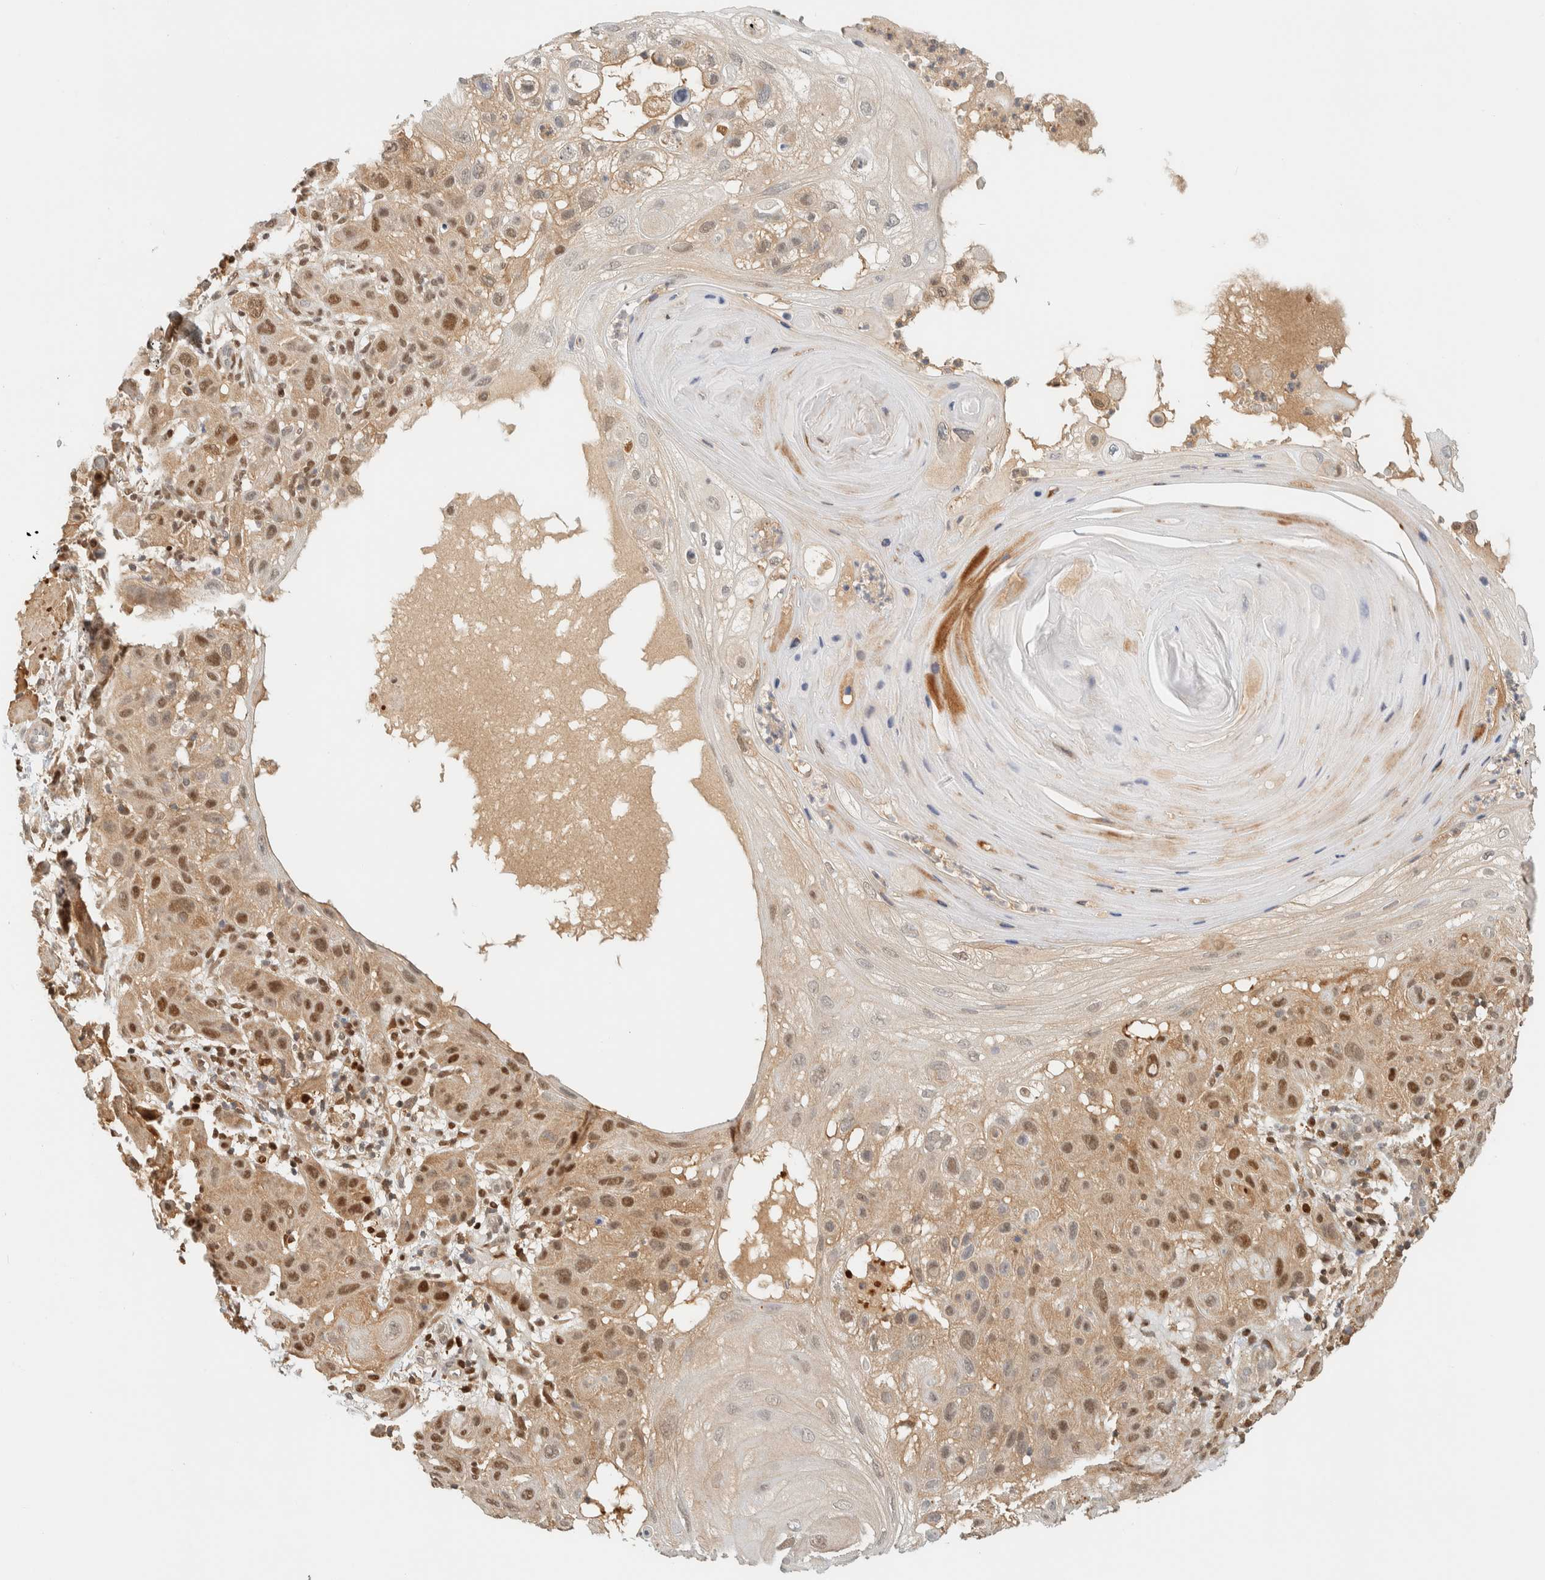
{"staining": {"intensity": "moderate", "quantity": ">75%", "location": "cytoplasmic/membranous,nuclear"}, "tissue": "skin cancer", "cell_type": "Tumor cells", "image_type": "cancer", "snomed": [{"axis": "morphology", "description": "Squamous cell carcinoma, NOS"}, {"axis": "topography", "description": "Skin"}], "caption": "Tumor cells reveal medium levels of moderate cytoplasmic/membranous and nuclear staining in approximately >75% of cells in human skin squamous cell carcinoma.", "gene": "ZBTB37", "patient": {"sex": "female", "age": 96}}